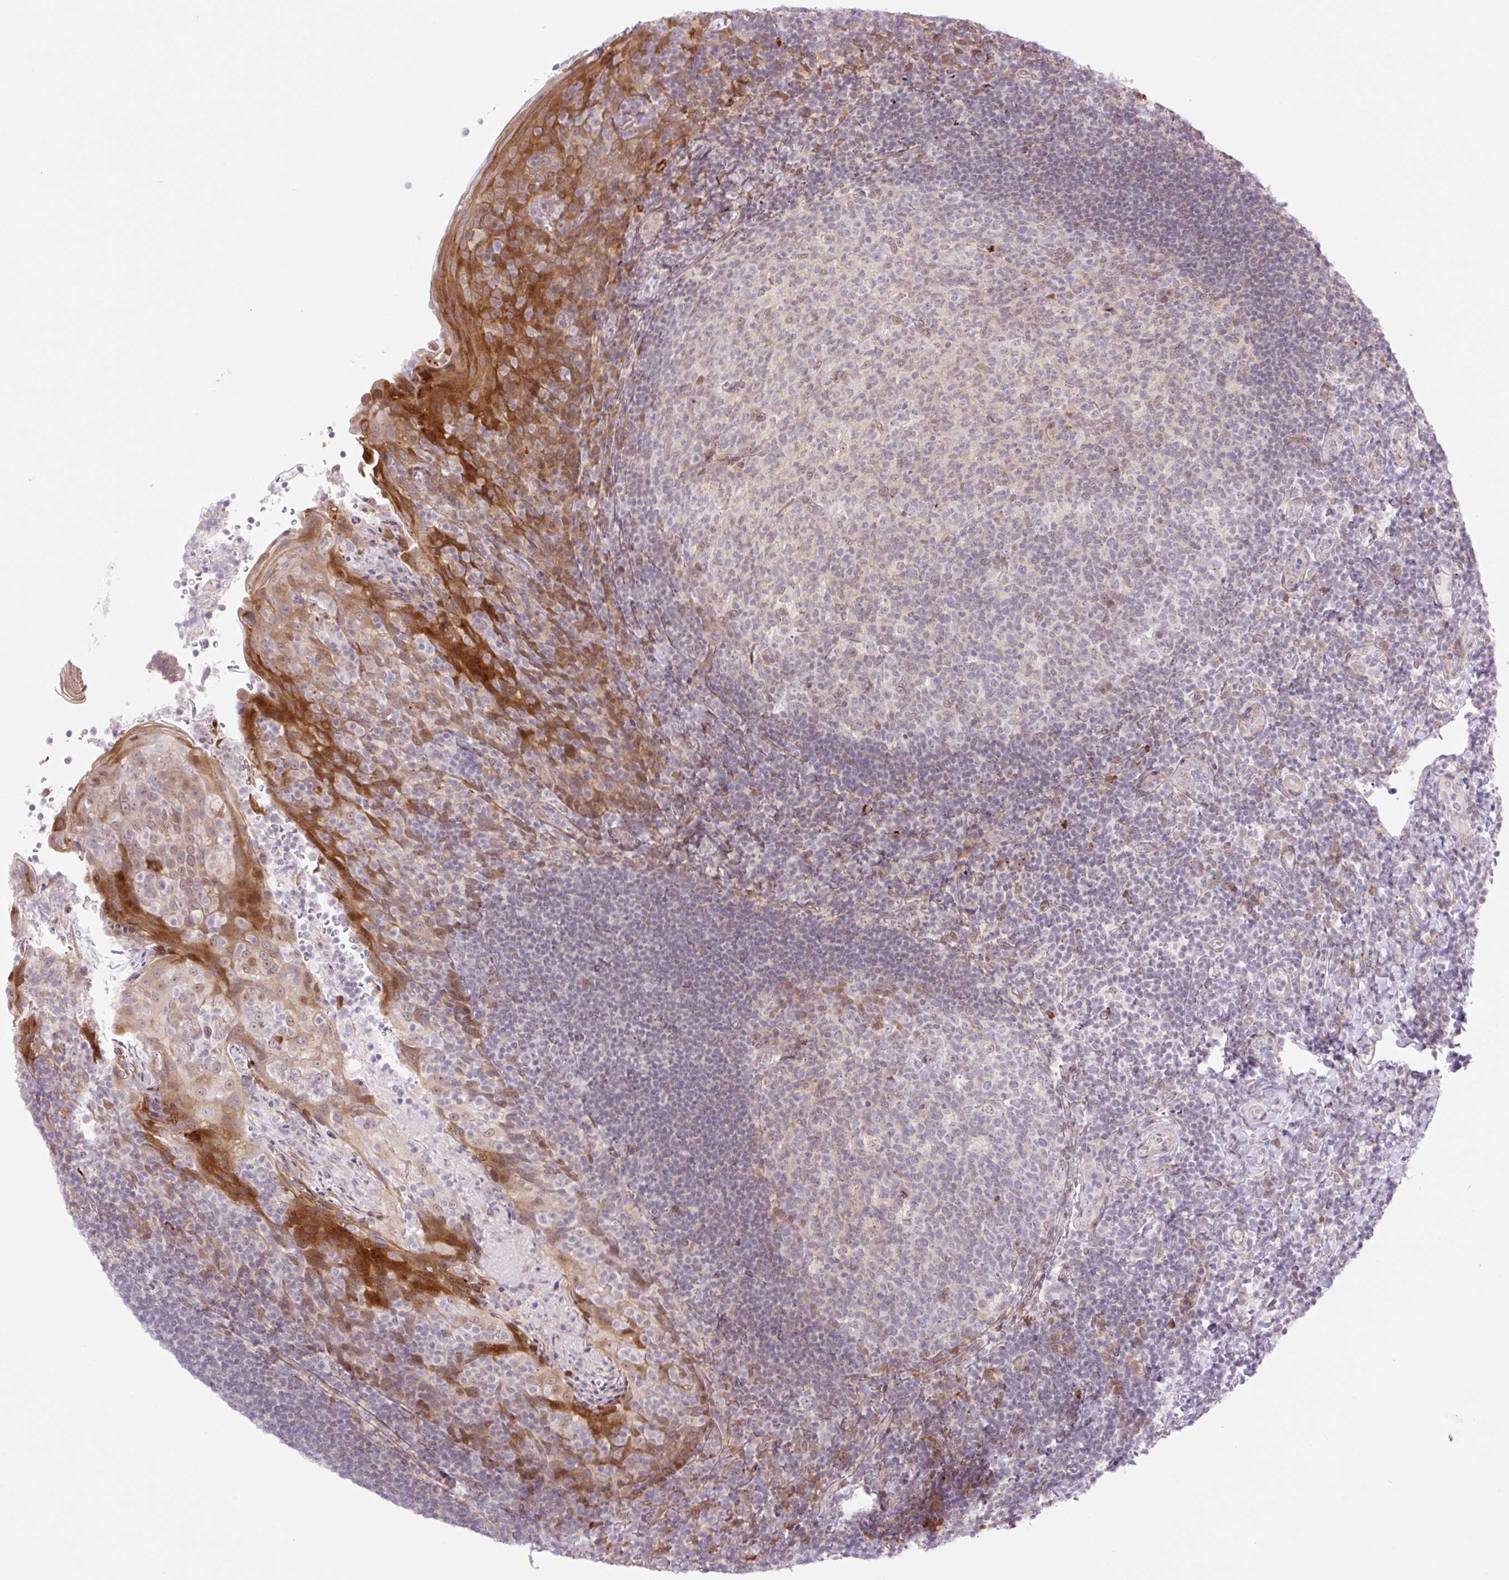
{"staining": {"intensity": "moderate", "quantity": "<25%", "location": "cytoplasmic/membranous"}, "tissue": "tonsil", "cell_type": "Germinal center cells", "image_type": "normal", "snomed": [{"axis": "morphology", "description": "Normal tissue, NOS"}, {"axis": "topography", "description": "Tonsil"}], "caption": "Immunohistochemistry of benign human tonsil reveals low levels of moderate cytoplasmic/membranous positivity in about <25% of germinal center cells. (DAB (3,3'-diaminobenzidine) IHC, brown staining for protein, blue staining for nuclei).", "gene": "ENSG00000264668", "patient": {"sex": "female", "age": 10}}